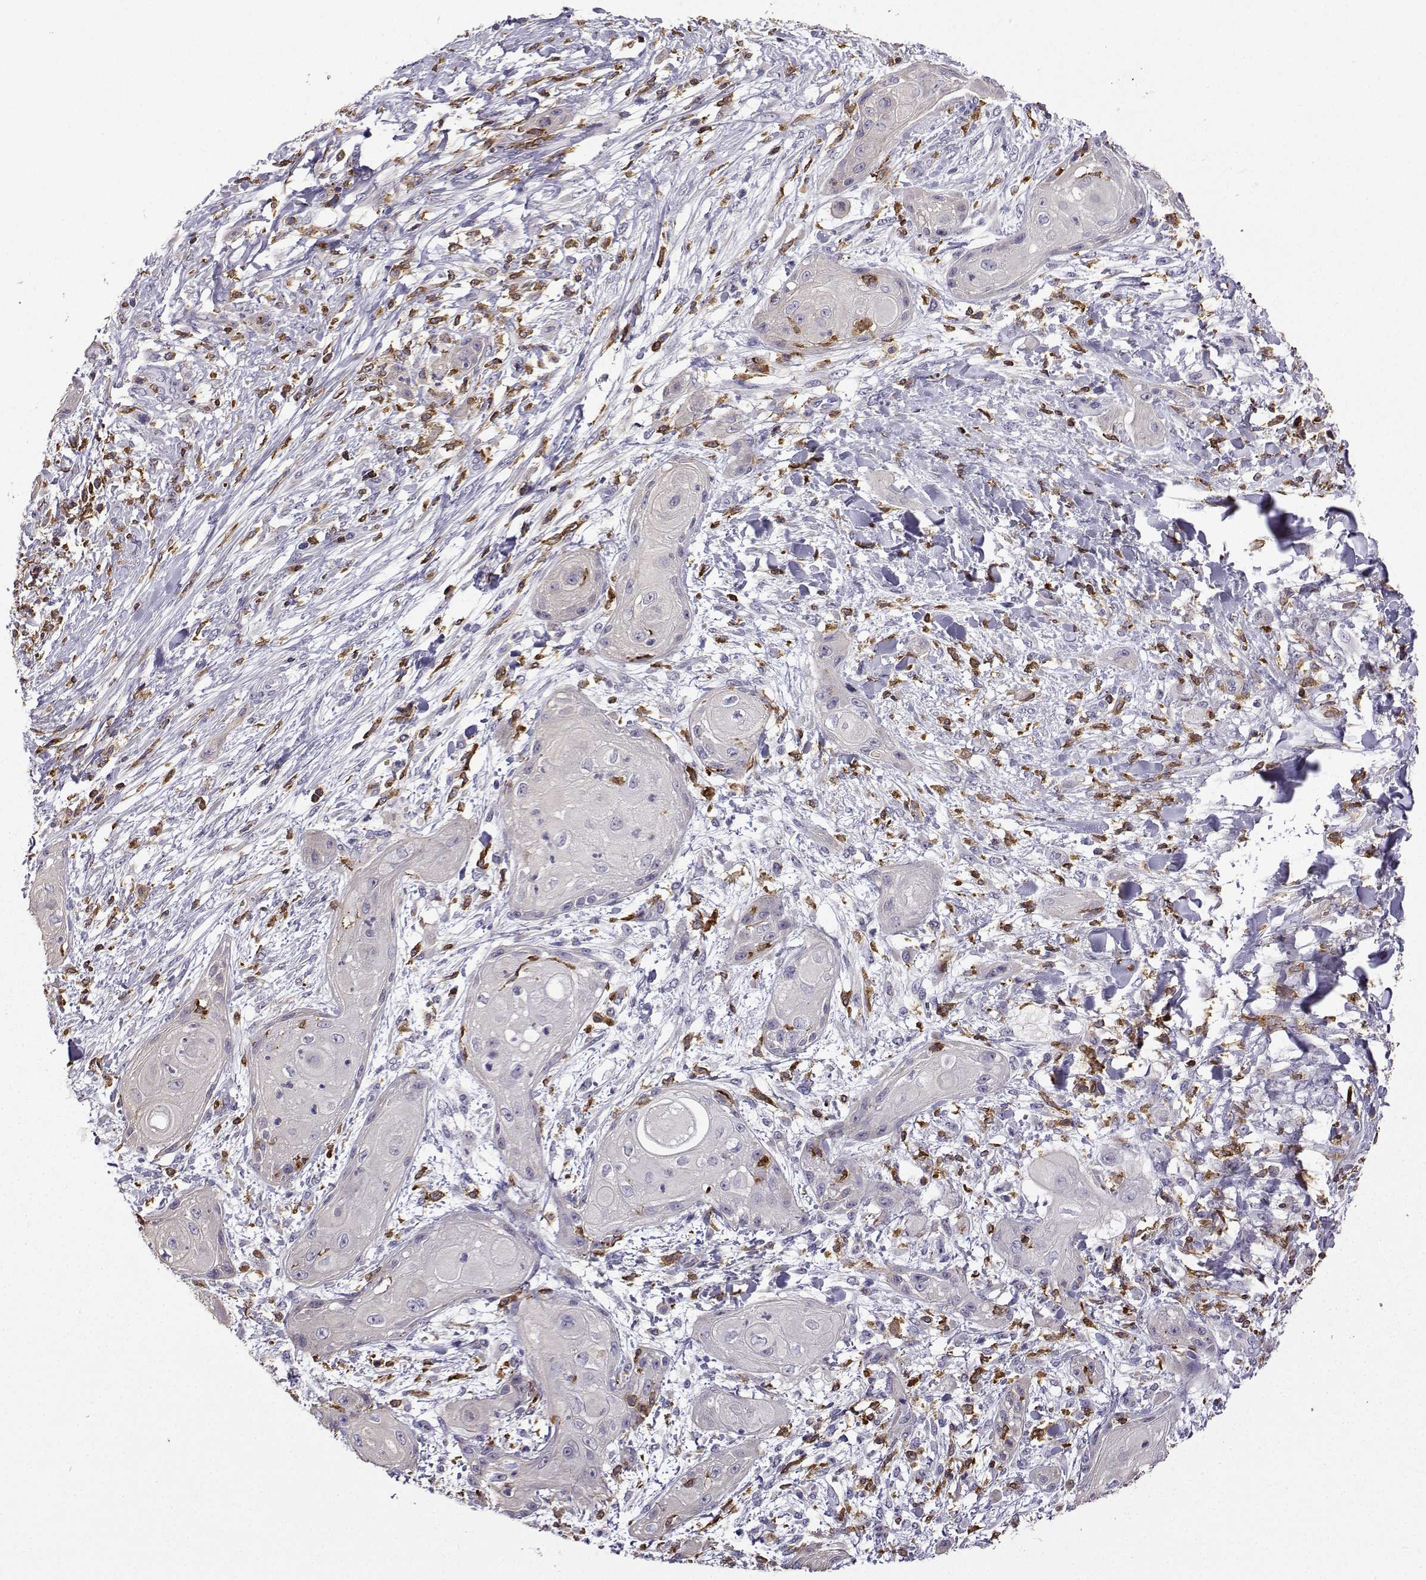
{"staining": {"intensity": "negative", "quantity": "none", "location": "none"}, "tissue": "skin cancer", "cell_type": "Tumor cells", "image_type": "cancer", "snomed": [{"axis": "morphology", "description": "Squamous cell carcinoma, NOS"}, {"axis": "topography", "description": "Skin"}], "caption": "DAB immunohistochemical staining of human skin squamous cell carcinoma demonstrates no significant staining in tumor cells.", "gene": "DOCK10", "patient": {"sex": "male", "age": 62}}